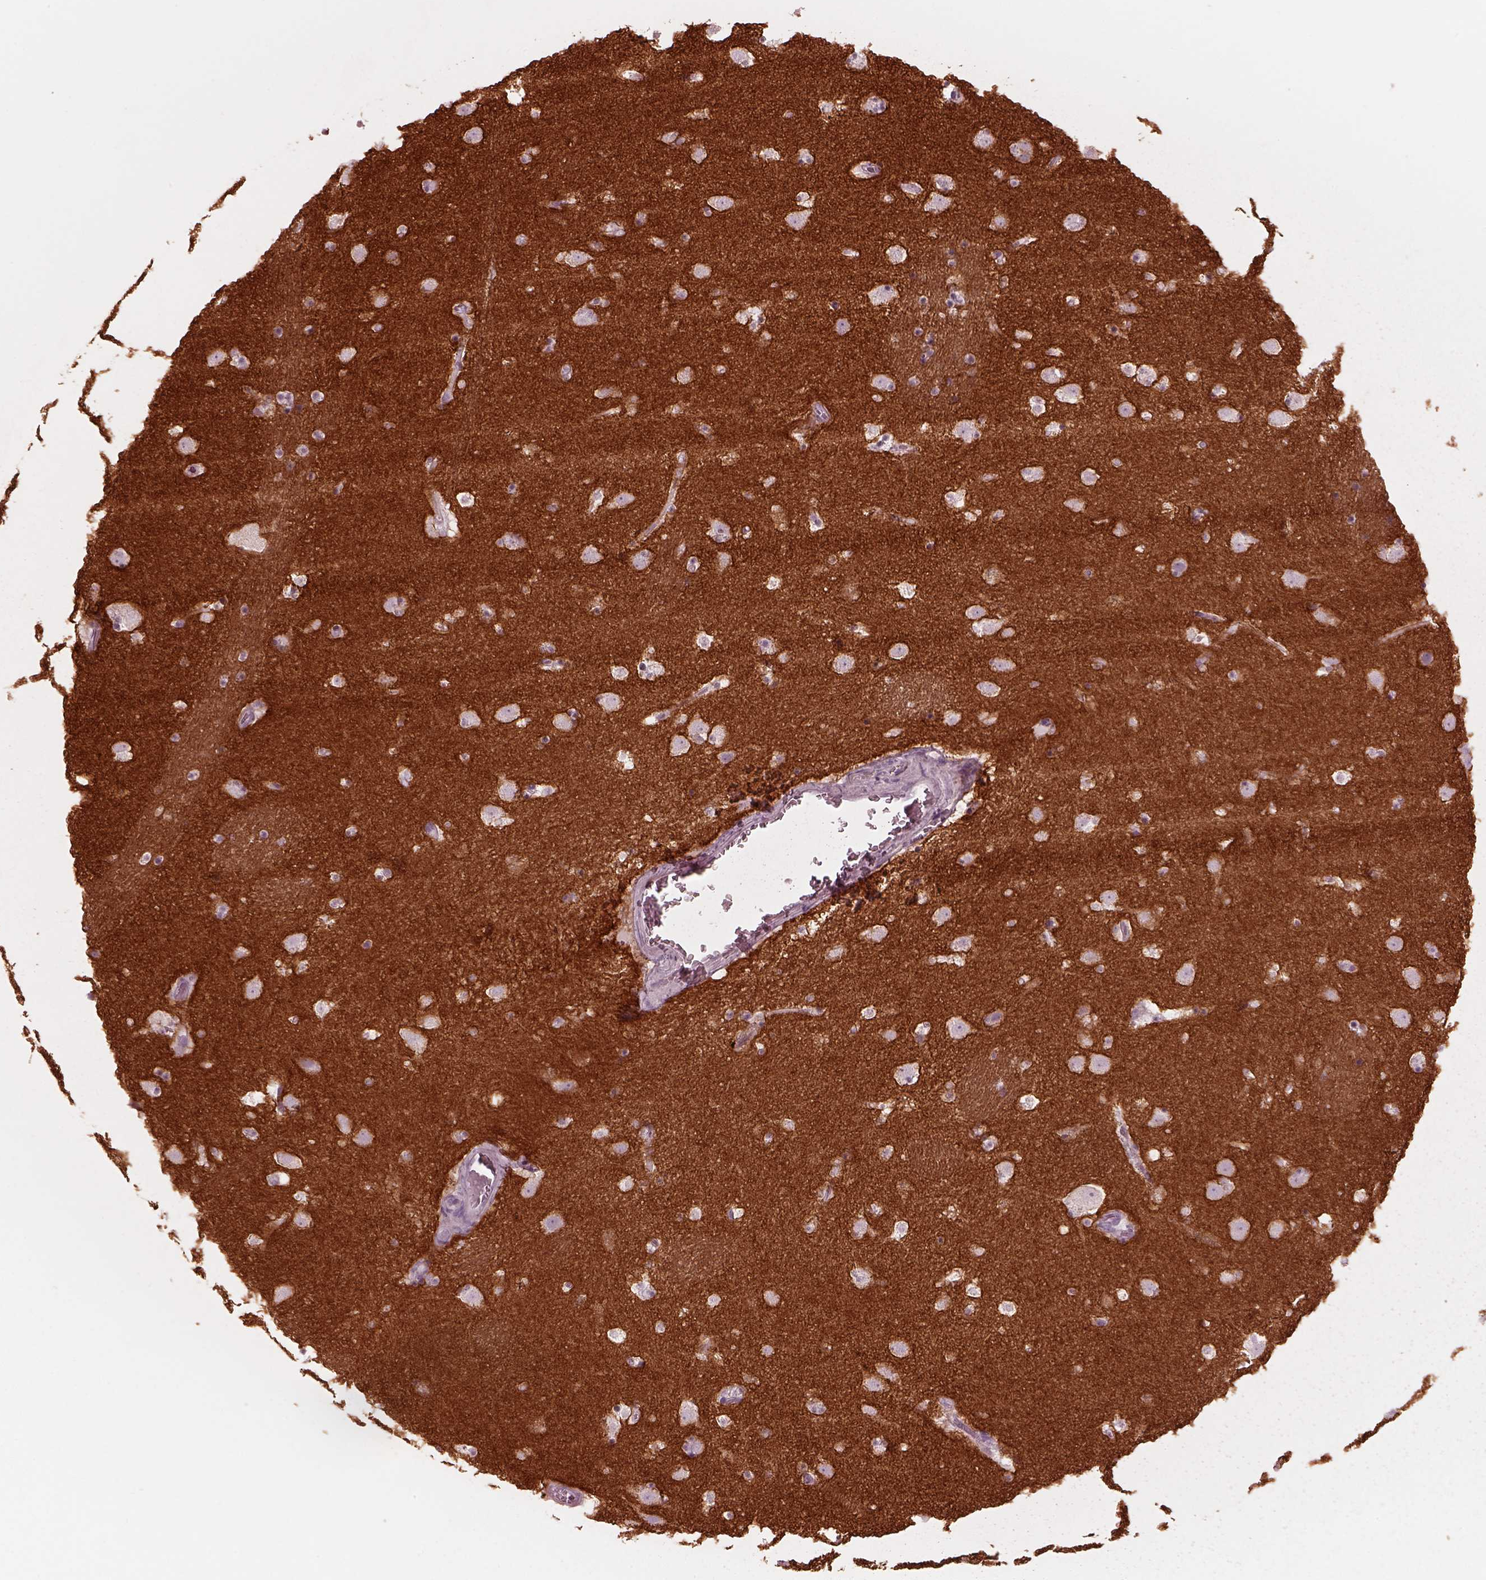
{"staining": {"intensity": "negative", "quantity": "none", "location": "none"}, "tissue": "caudate", "cell_type": "Glial cells", "image_type": "normal", "snomed": [{"axis": "morphology", "description": "Normal tissue, NOS"}, {"axis": "topography", "description": "Lateral ventricle wall"}], "caption": "Caudate stained for a protein using IHC reveals no expression glial cells.", "gene": "CADM2", "patient": {"sex": "male", "age": 37}}